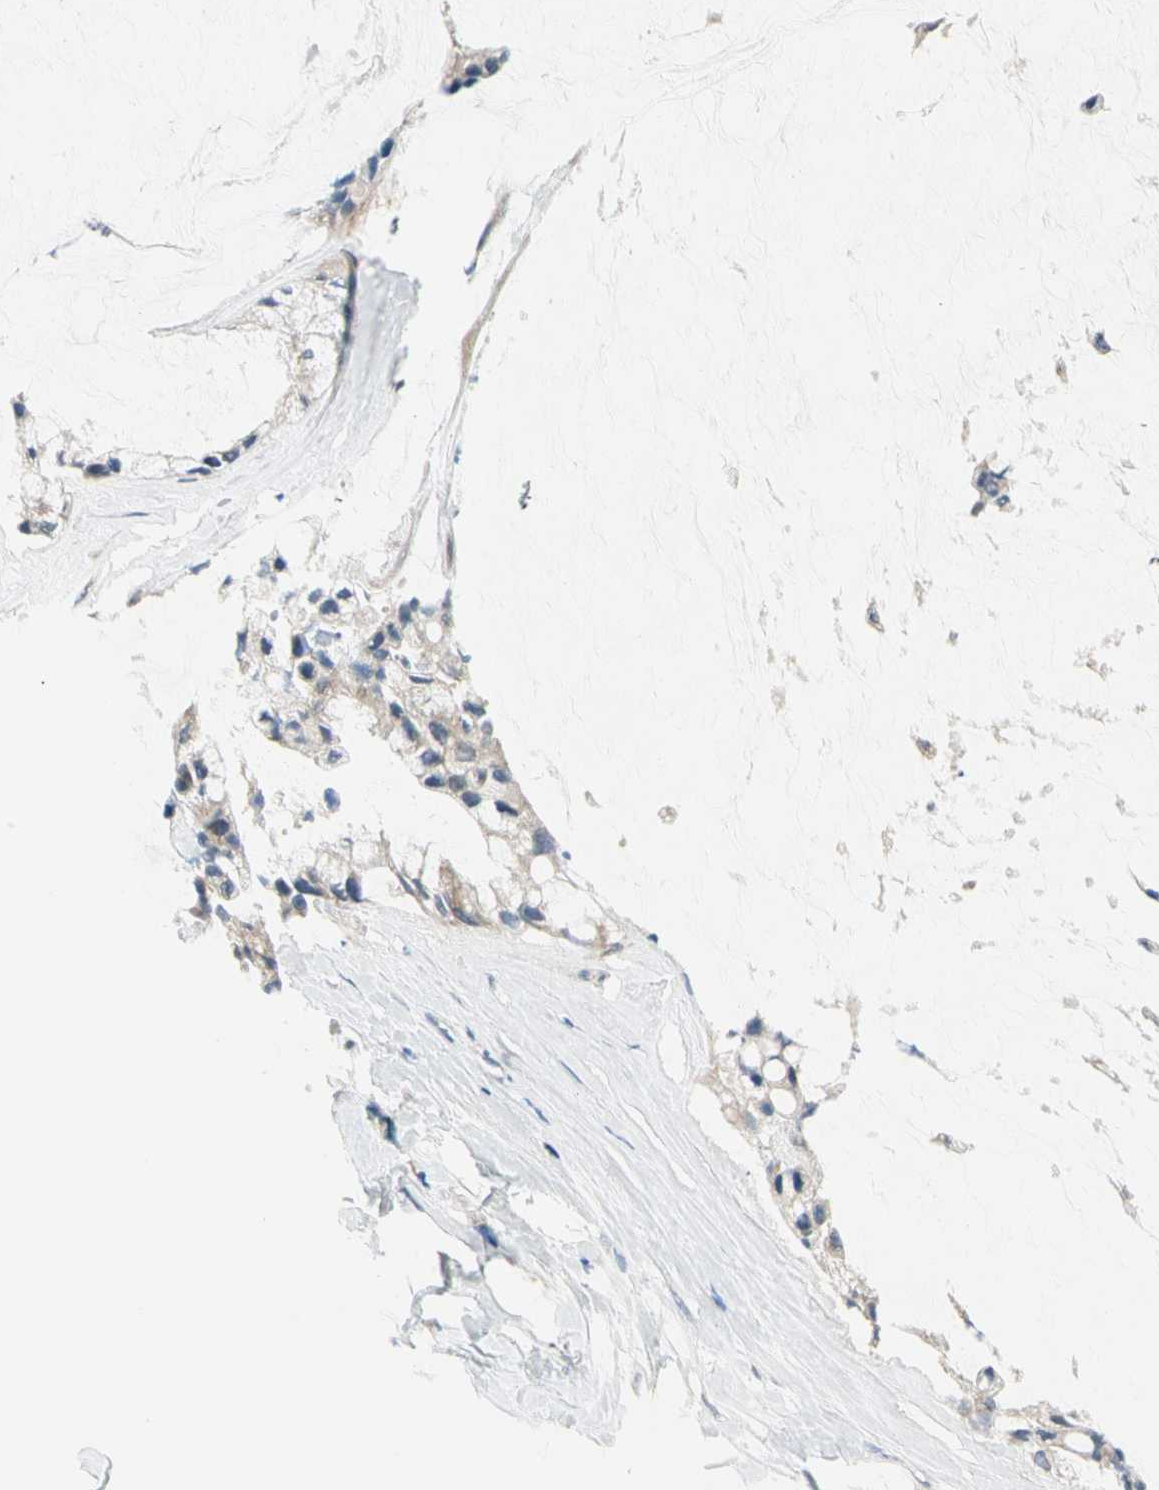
{"staining": {"intensity": "weak", "quantity": "<25%", "location": "cytoplasmic/membranous"}, "tissue": "ovarian cancer", "cell_type": "Tumor cells", "image_type": "cancer", "snomed": [{"axis": "morphology", "description": "Cystadenocarcinoma, mucinous, NOS"}, {"axis": "topography", "description": "Ovary"}], "caption": "DAB immunohistochemical staining of human ovarian mucinous cystadenocarcinoma displays no significant expression in tumor cells.", "gene": "GPR153", "patient": {"sex": "female", "age": 39}}